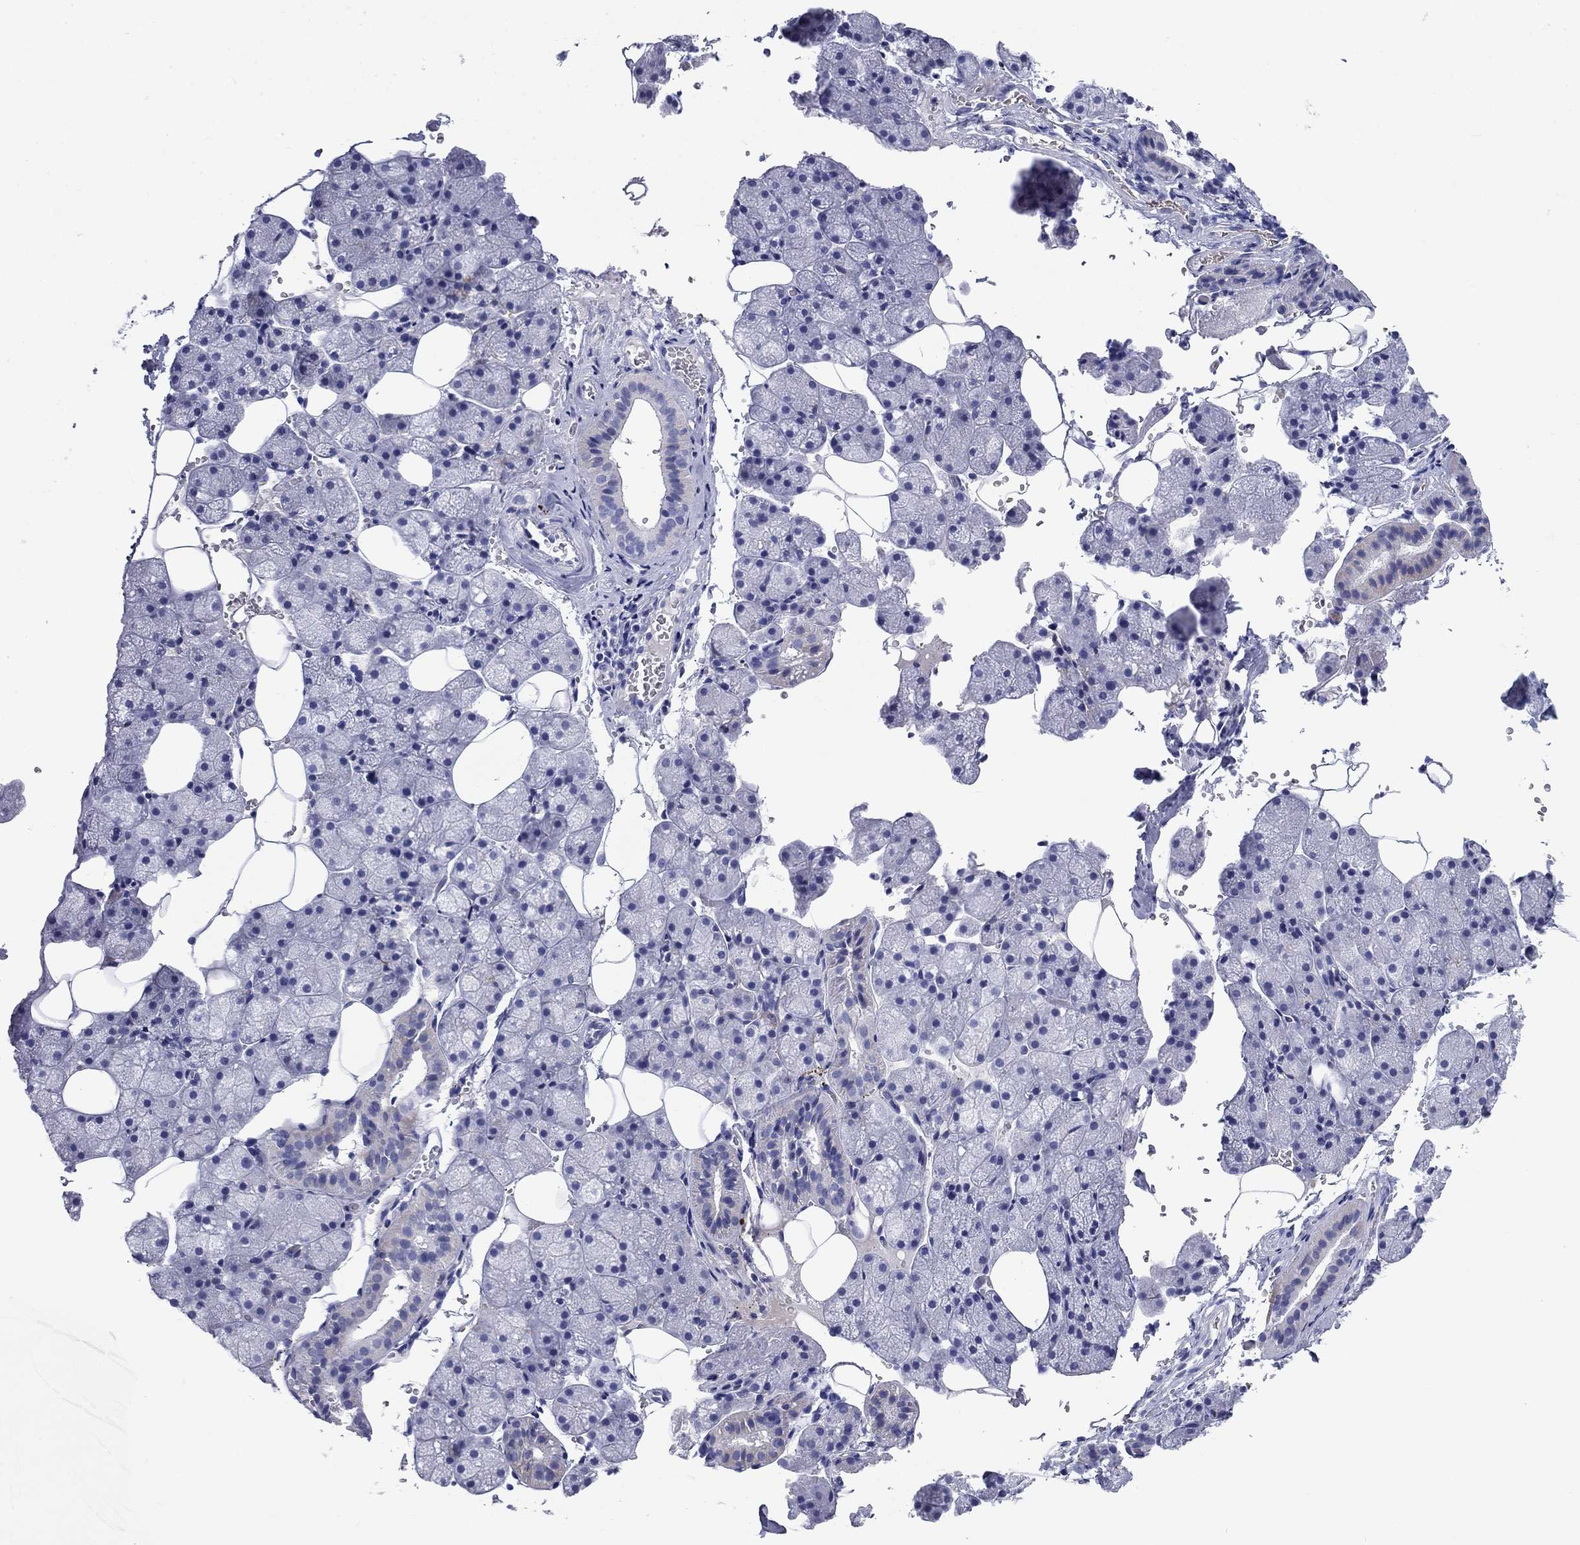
{"staining": {"intensity": "weak", "quantity": "<25%", "location": "cytoplasmic/membranous"}, "tissue": "salivary gland", "cell_type": "Glandular cells", "image_type": "normal", "snomed": [{"axis": "morphology", "description": "Normal tissue, NOS"}, {"axis": "topography", "description": "Salivary gland"}], "caption": "Salivary gland was stained to show a protein in brown. There is no significant positivity in glandular cells.", "gene": "CD40LG", "patient": {"sex": "male", "age": 38}}